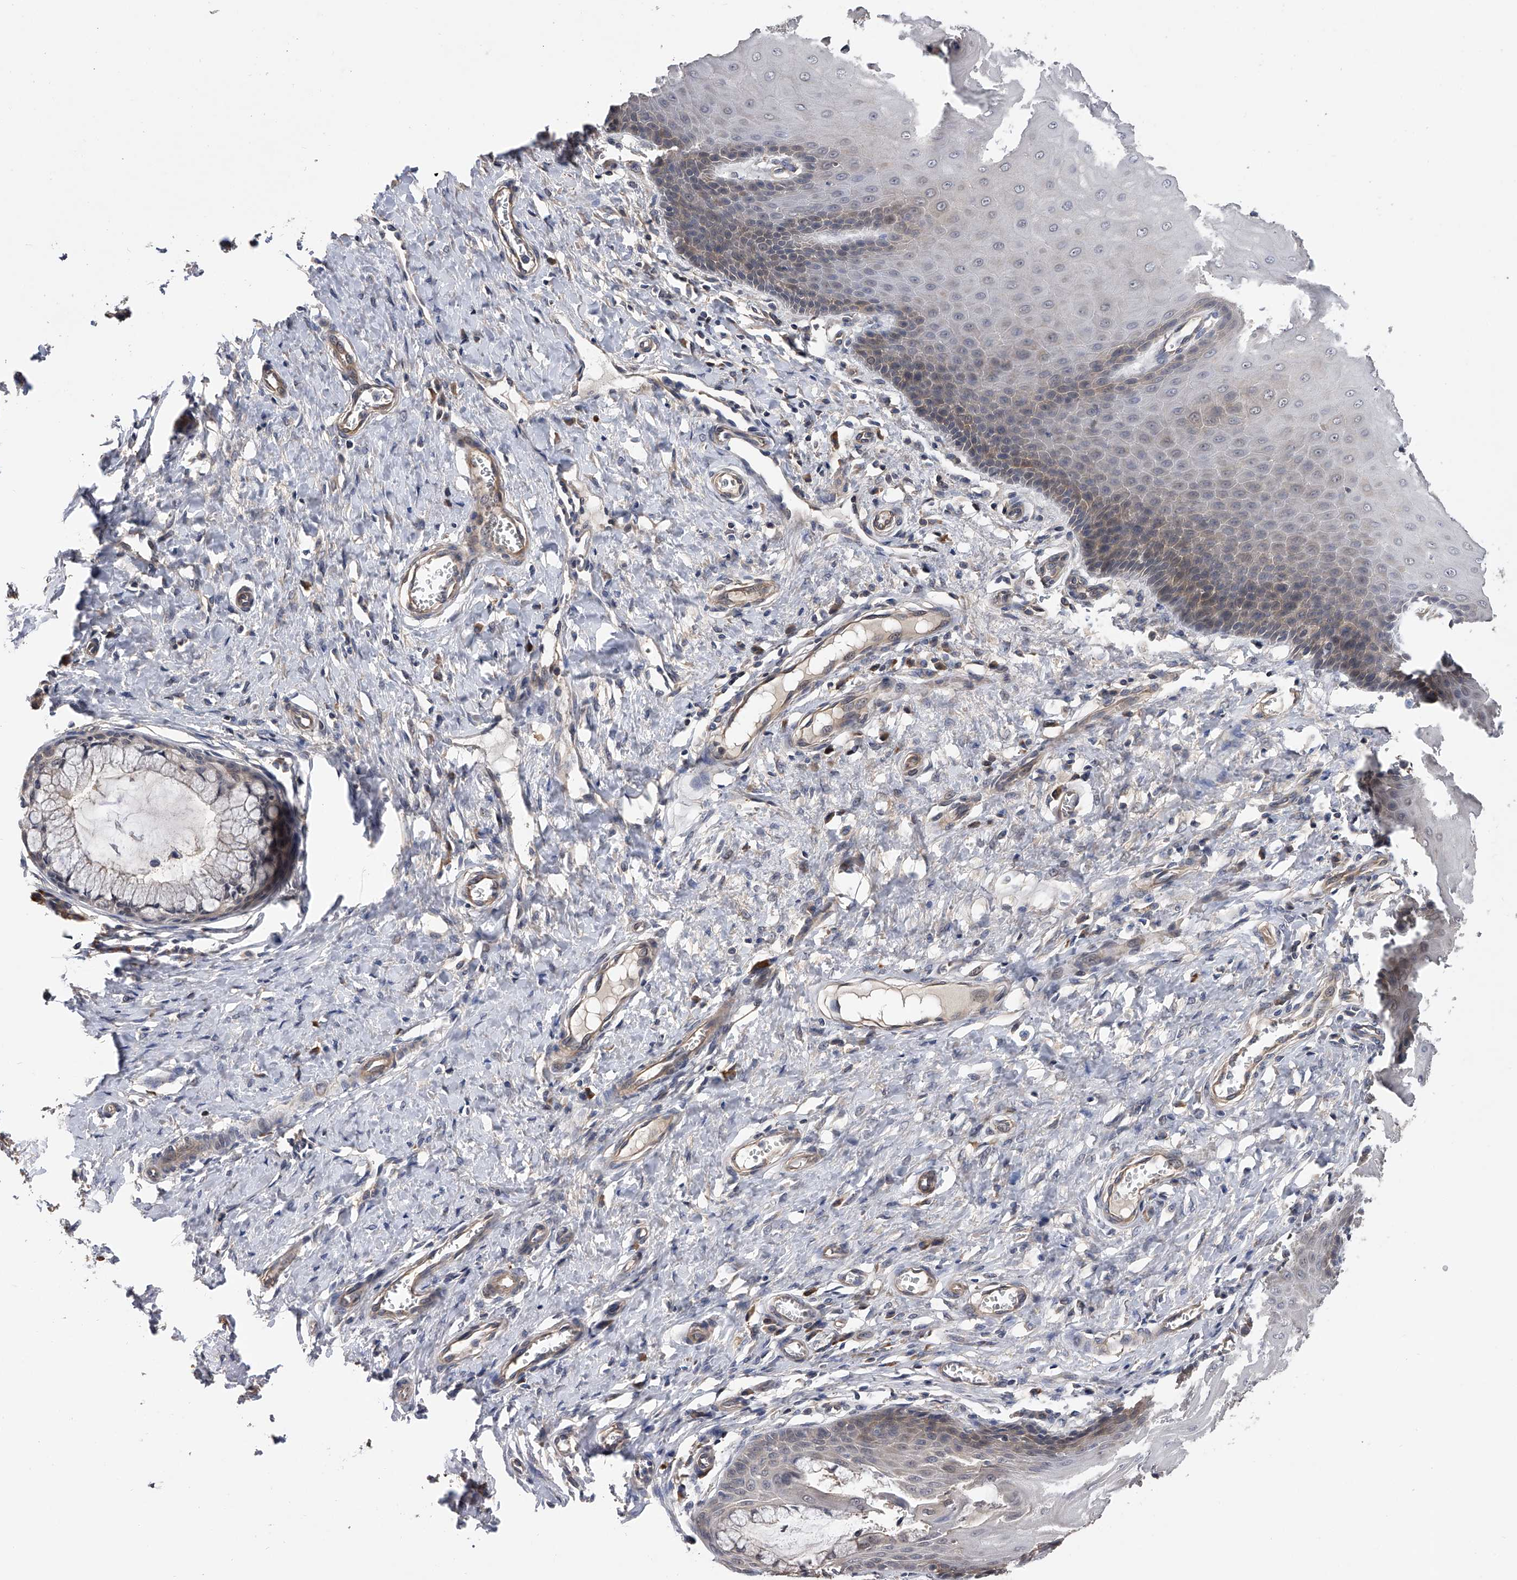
{"staining": {"intensity": "strong", "quantity": "25%-75%", "location": "cytoplasmic/membranous"}, "tissue": "cervix", "cell_type": "Glandular cells", "image_type": "normal", "snomed": [{"axis": "morphology", "description": "Normal tissue, NOS"}, {"axis": "topography", "description": "Cervix"}], "caption": "A brown stain highlights strong cytoplasmic/membranous staining of a protein in glandular cells of unremarkable cervix.", "gene": "CFAP298", "patient": {"sex": "female", "age": 55}}